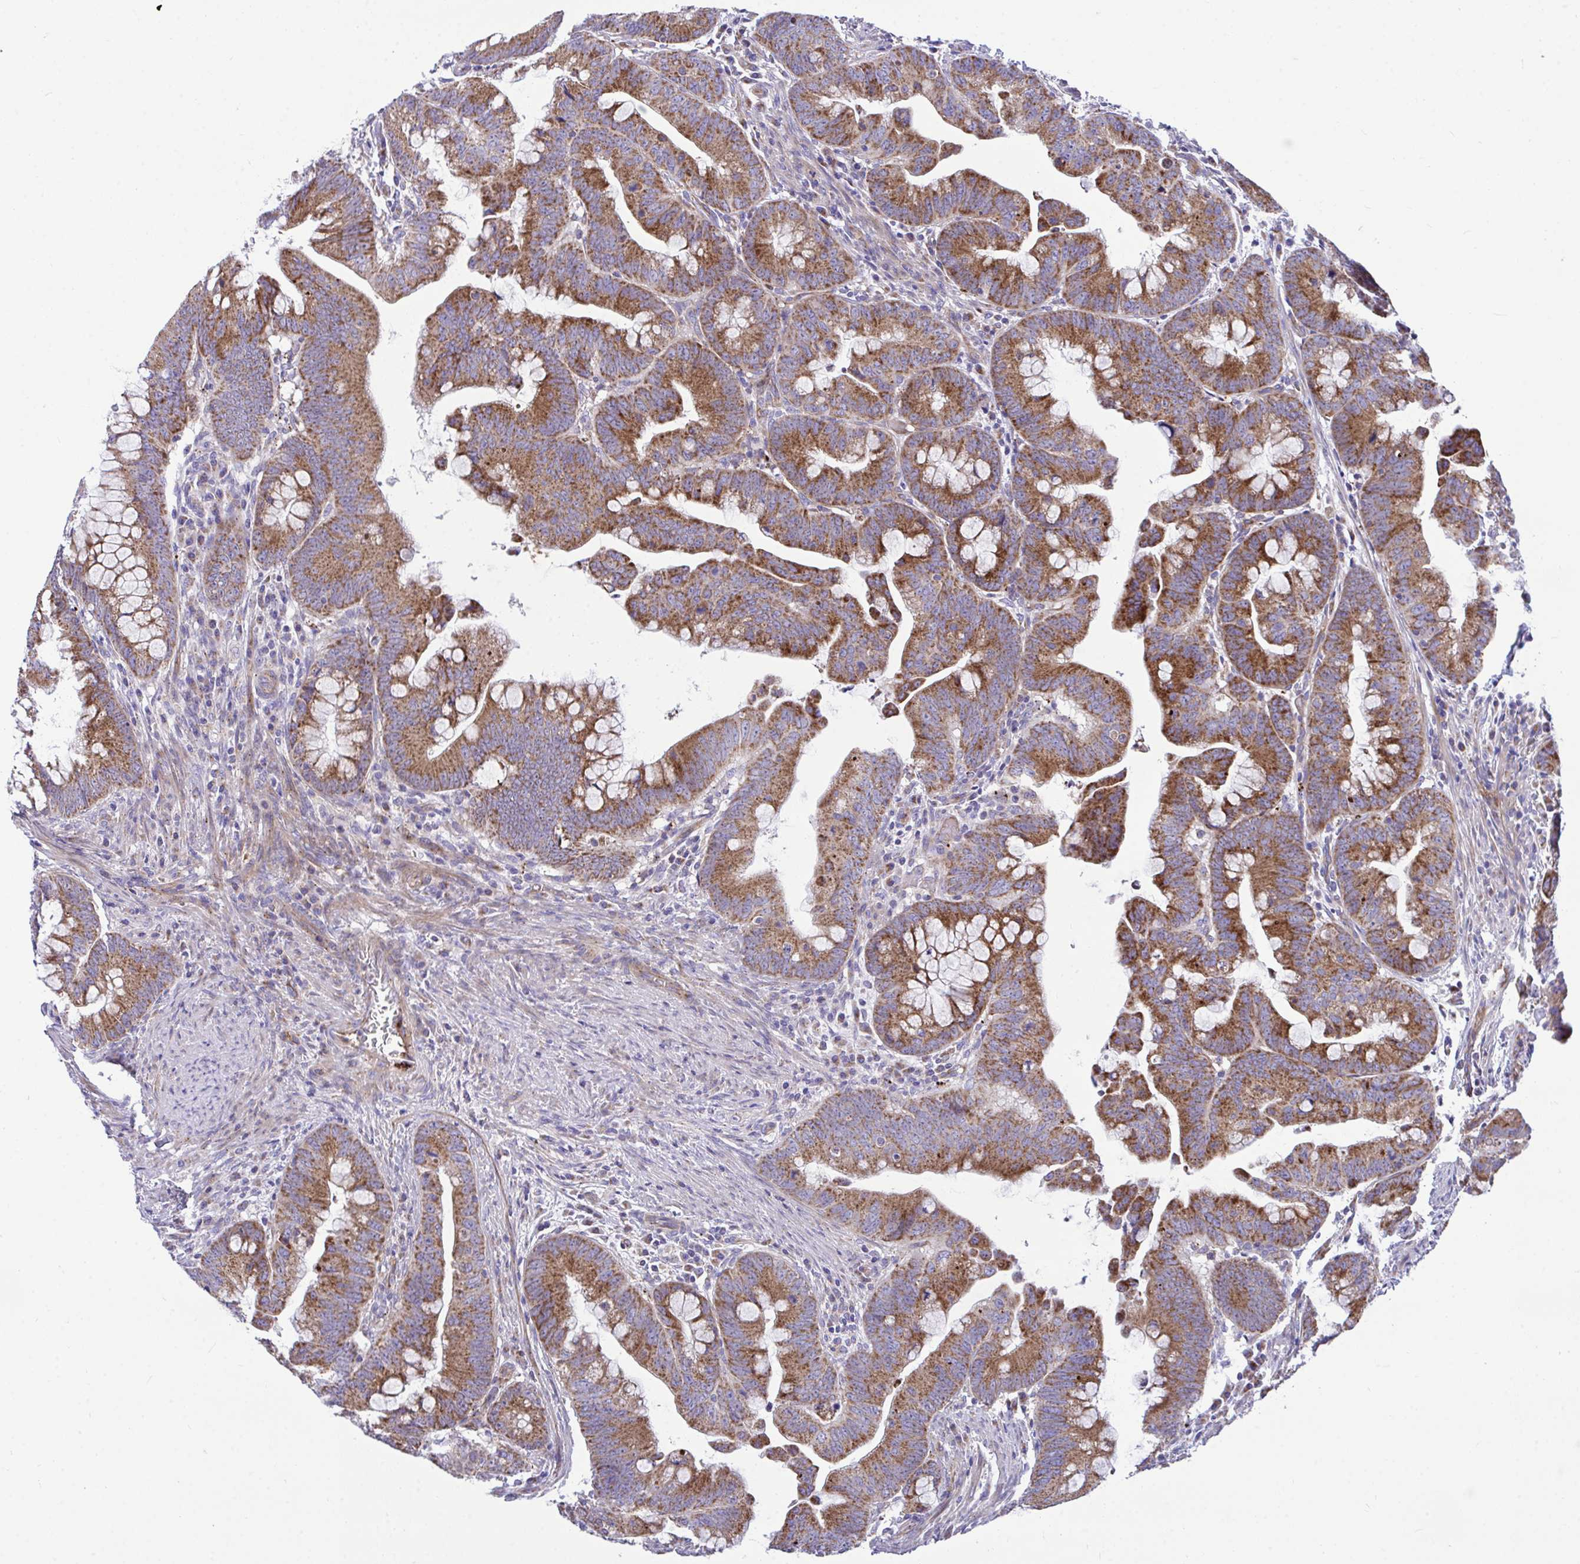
{"staining": {"intensity": "moderate", "quantity": ">75%", "location": "cytoplasmic/membranous"}, "tissue": "colorectal cancer", "cell_type": "Tumor cells", "image_type": "cancer", "snomed": [{"axis": "morphology", "description": "Adenocarcinoma, NOS"}, {"axis": "topography", "description": "Colon"}], "caption": "Human adenocarcinoma (colorectal) stained with a protein marker demonstrates moderate staining in tumor cells.", "gene": "MRPS16", "patient": {"sex": "male", "age": 62}}